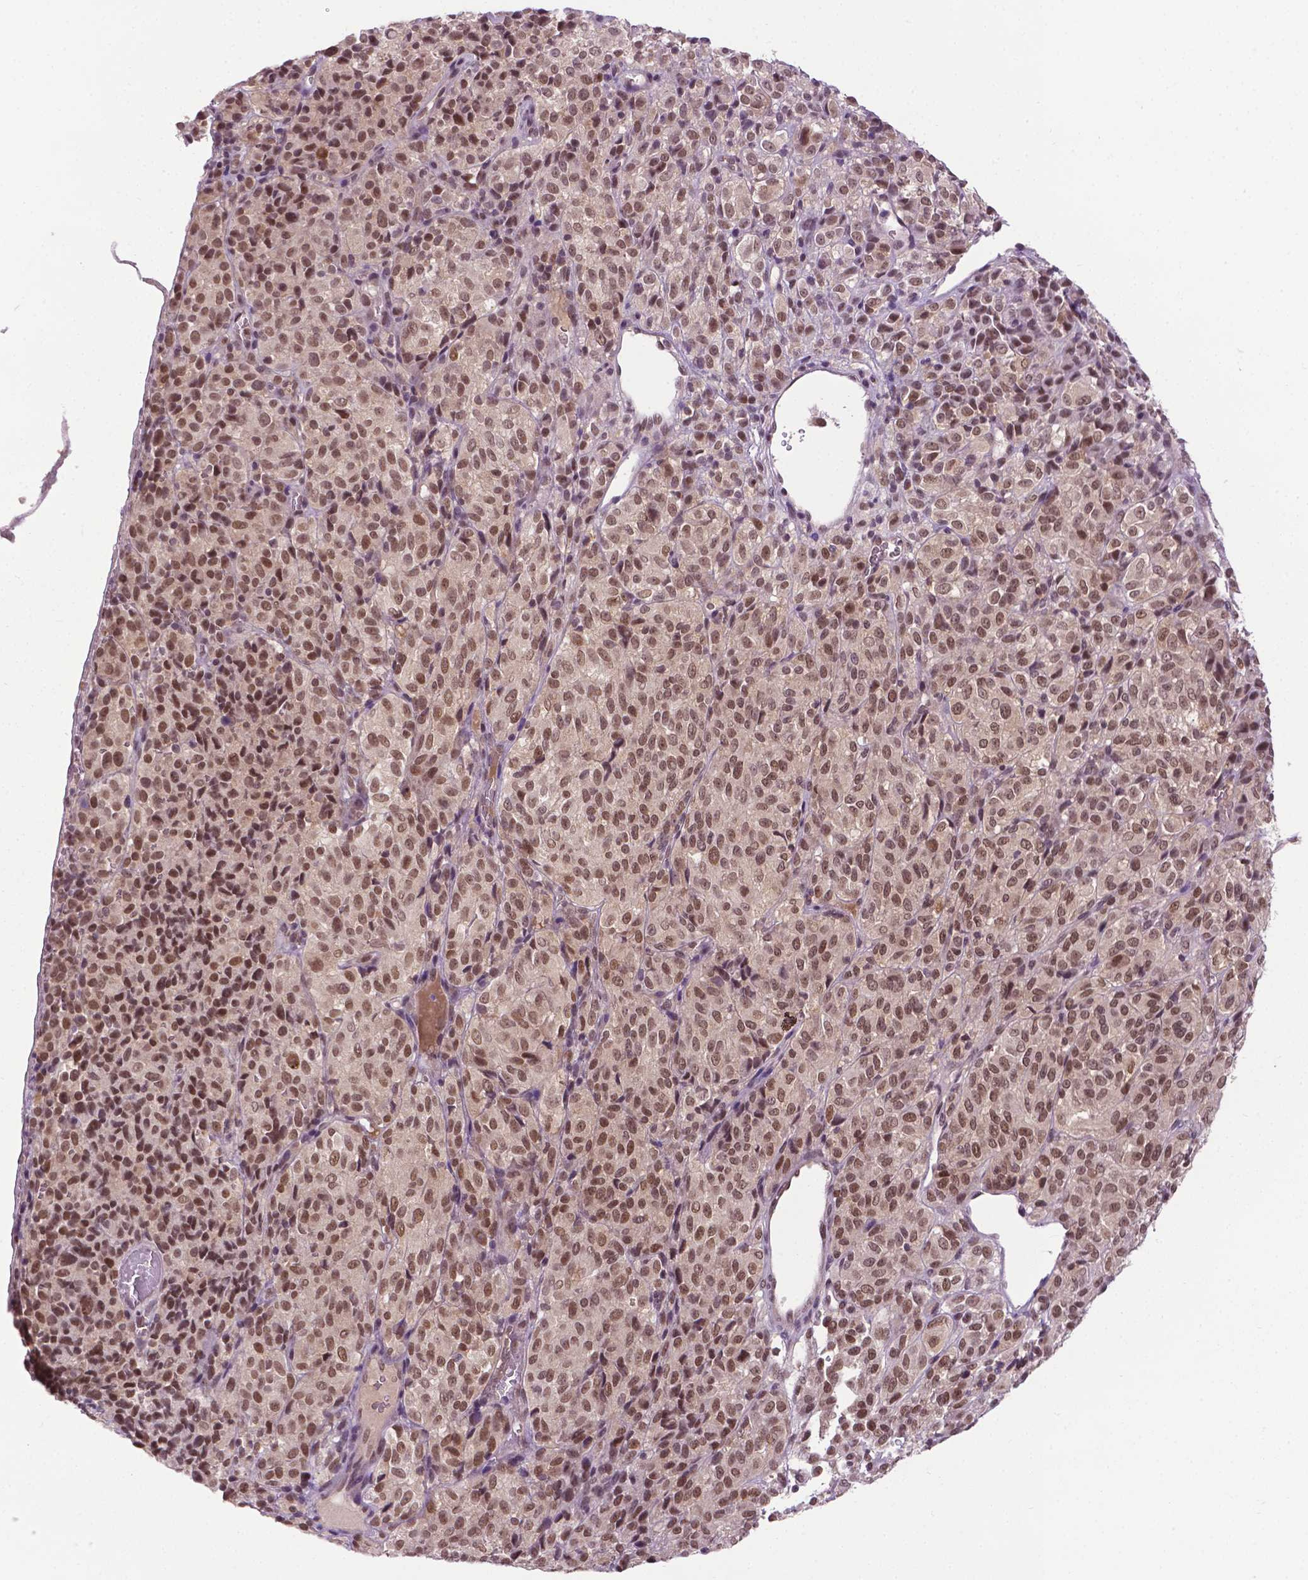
{"staining": {"intensity": "moderate", "quantity": ">75%", "location": "nuclear"}, "tissue": "melanoma", "cell_type": "Tumor cells", "image_type": "cancer", "snomed": [{"axis": "morphology", "description": "Malignant melanoma, Metastatic site"}, {"axis": "topography", "description": "Brain"}], "caption": "This photomicrograph exhibits IHC staining of melanoma, with medium moderate nuclear positivity in approximately >75% of tumor cells.", "gene": "UBQLN4", "patient": {"sex": "female", "age": 56}}